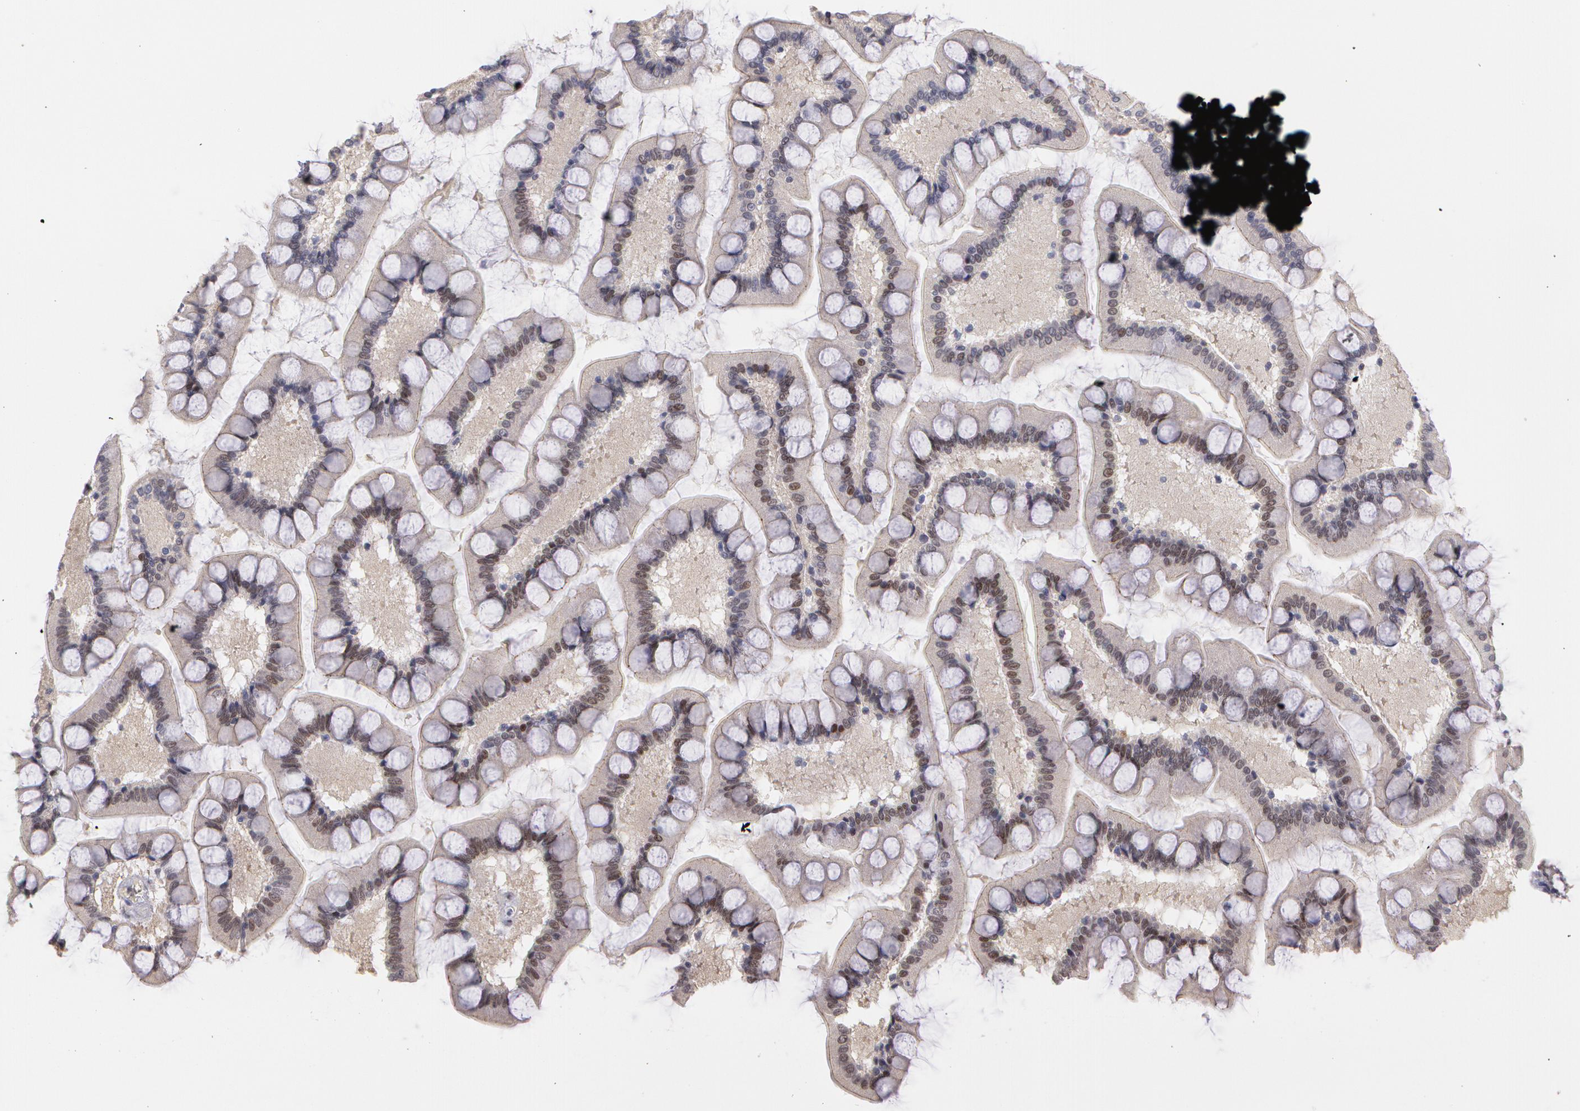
{"staining": {"intensity": "weak", "quantity": "<25%", "location": "nuclear"}, "tissue": "small intestine", "cell_type": "Glandular cells", "image_type": "normal", "snomed": [{"axis": "morphology", "description": "Normal tissue, NOS"}, {"axis": "topography", "description": "Small intestine"}], "caption": "High magnification brightfield microscopy of unremarkable small intestine stained with DAB (brown) and counterstained with hematoxylin (blue): glandular cells show no significant staining. The staining is performed using DAB (3,3'-diaminobenzidine) brown chromogen with nuclei counter-stained in using hematoxylin.", "gene": "PRICKLE1", "patient": {"sex": "male", "age": 41}}